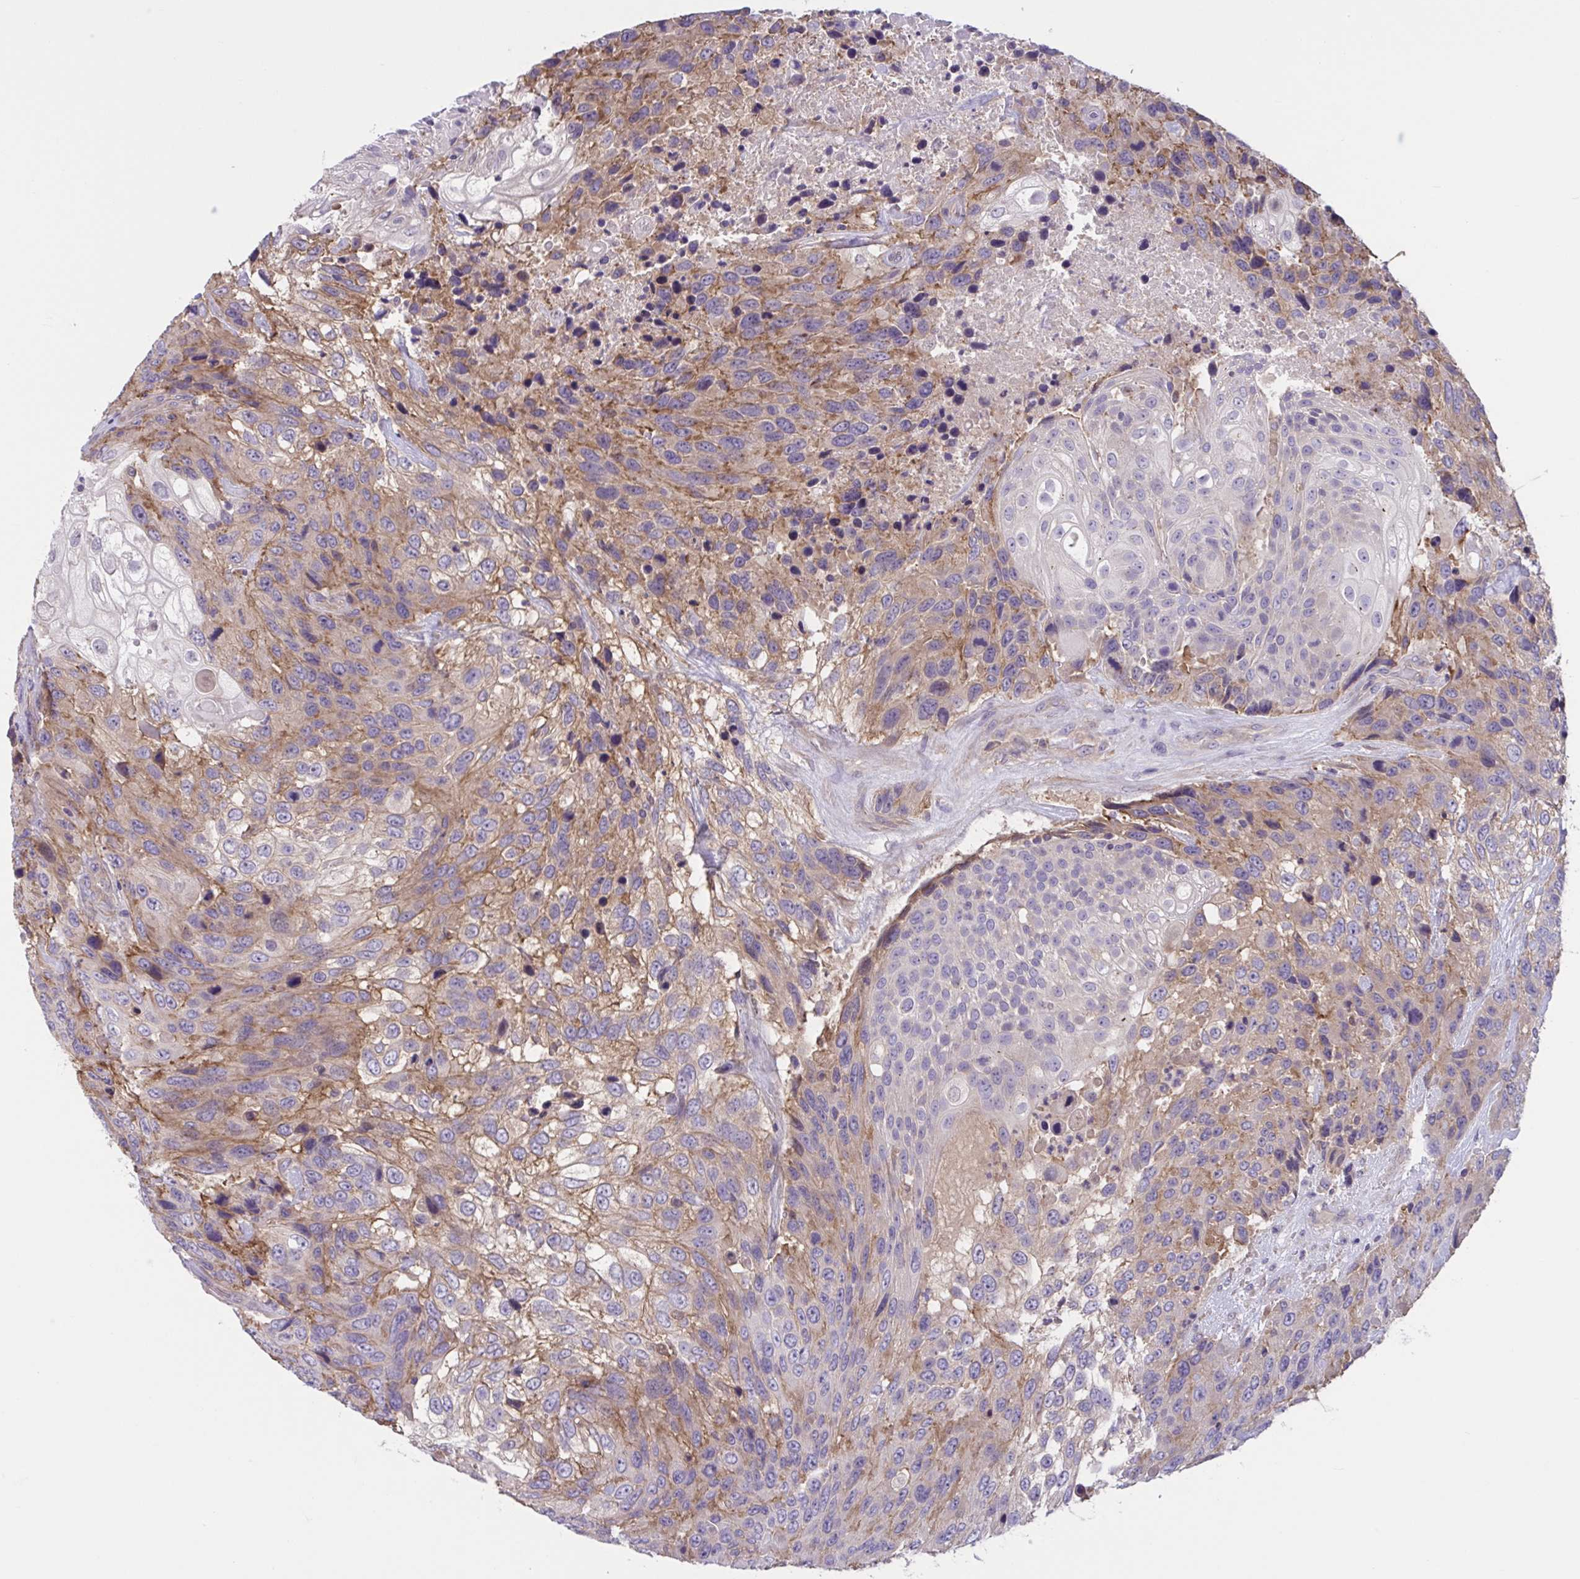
{"staining": {"intensity": "moderate", "quantity": "<25%", "location": "cytoplasmic/membranous"}, "tissue": "urothelial cancer", "cell_type": "Tumor cells", "image_type": "cancer", "snomed": [{"axis": "morphology", "description": "Urothelial carcinoma, High grade"}, {"axis": "topography", "description": "Urinary bladder"}], "caption": "Immunohistochemical staining of urothelial carcinoma (high-grade) shows low levels of moderate cytoplasmic/membranous protein positivity in about <25% of tumor cells. (DAB = brown stain, brightfield microscopy at high magnification).", "gene": "WNT9B", "patient": {"sex": "female", "age": 70}}